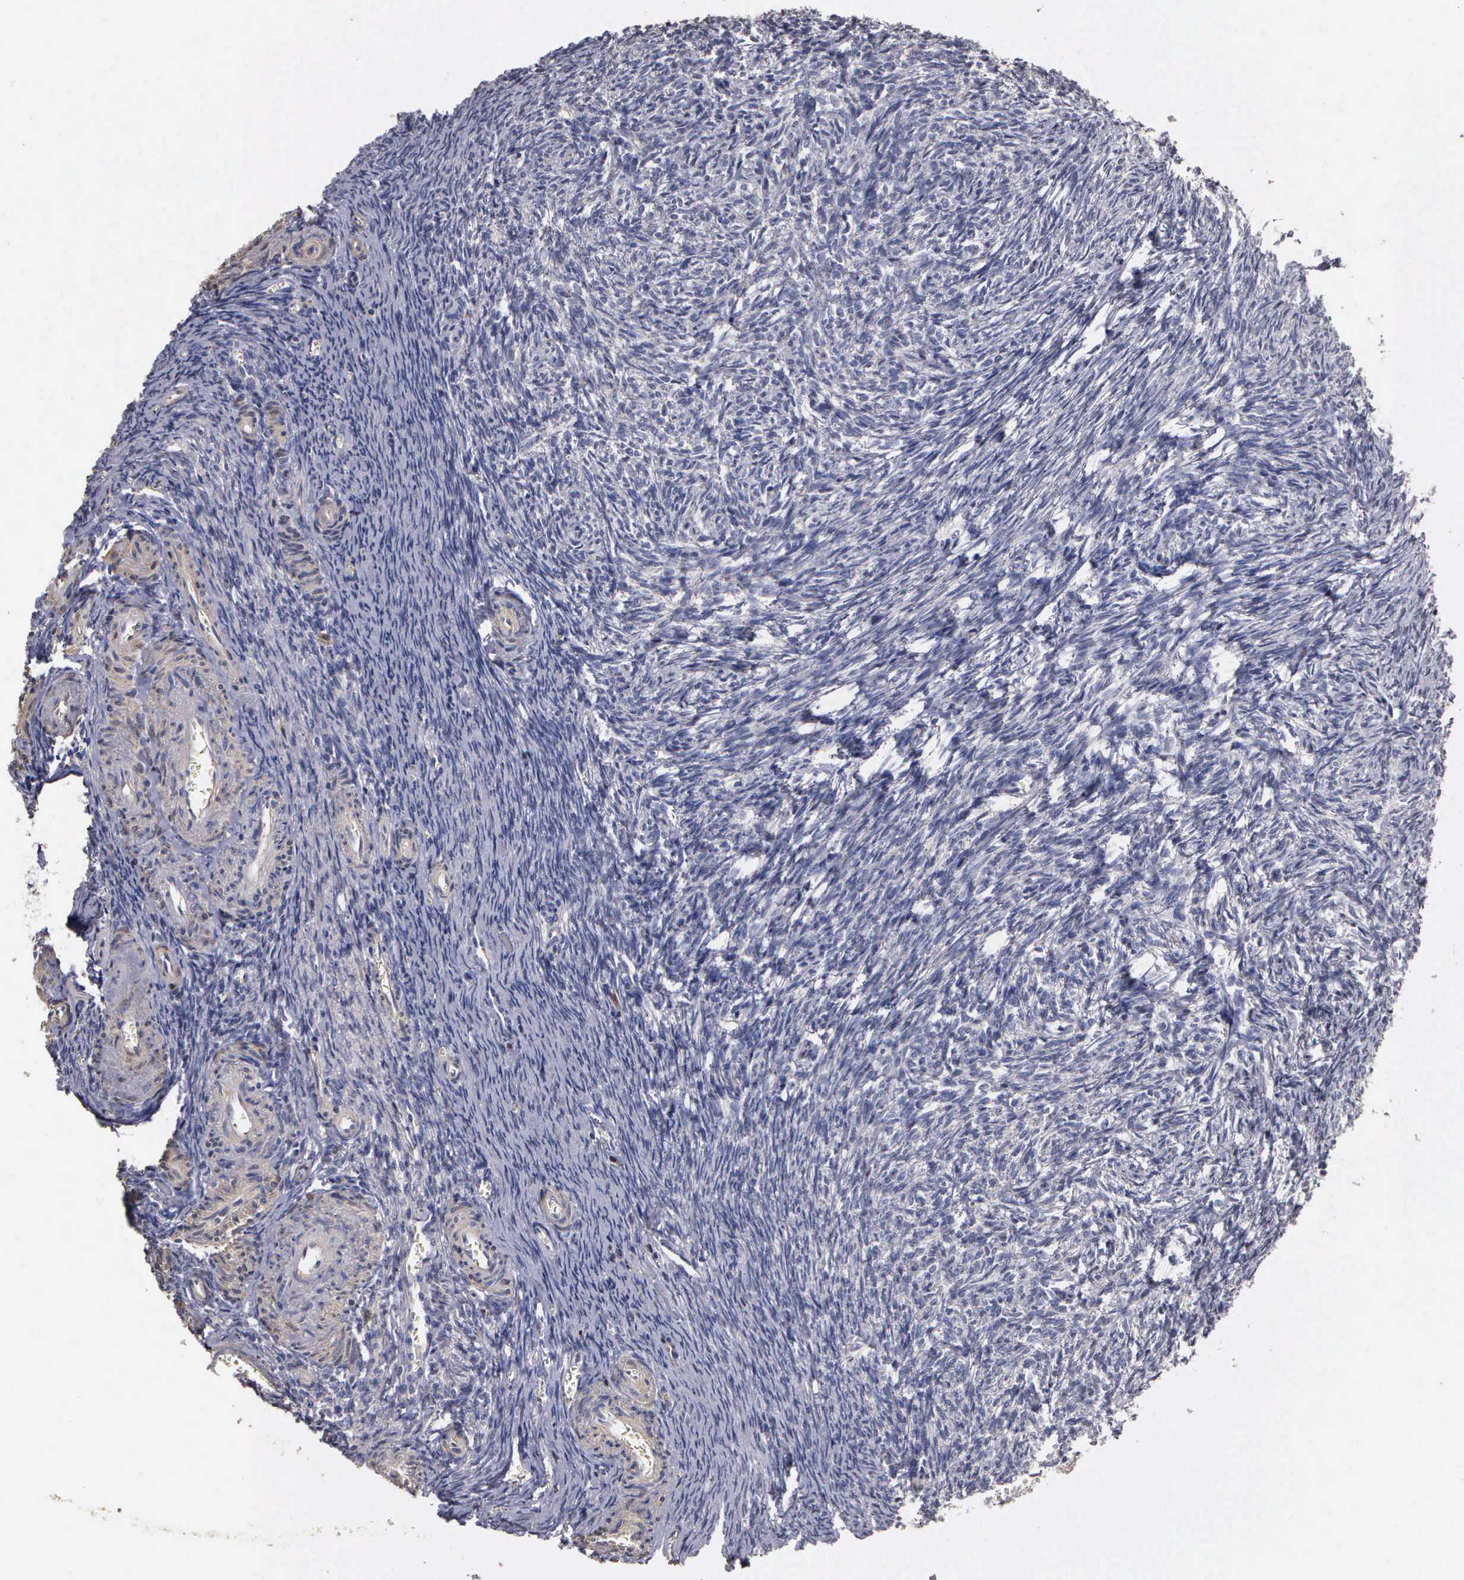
{"staining": {"intensity": "negative", "quantity": "none", "location": "none"}, "tissue": "ovary", "cell_type": "Ovarian stroma cells", "image_type": "normal", "snomed": [{"axis": "morphology", "description": "Normal tissue, NOS"}, {"axis": "topography", "description": "Ovary"}], "caption": "There is no significant expression in ovarian stroma cells of ovary. Nuclei are stained in blue.", "gene": "ENO3", "patient": {"sex": "female", "age": 54}}